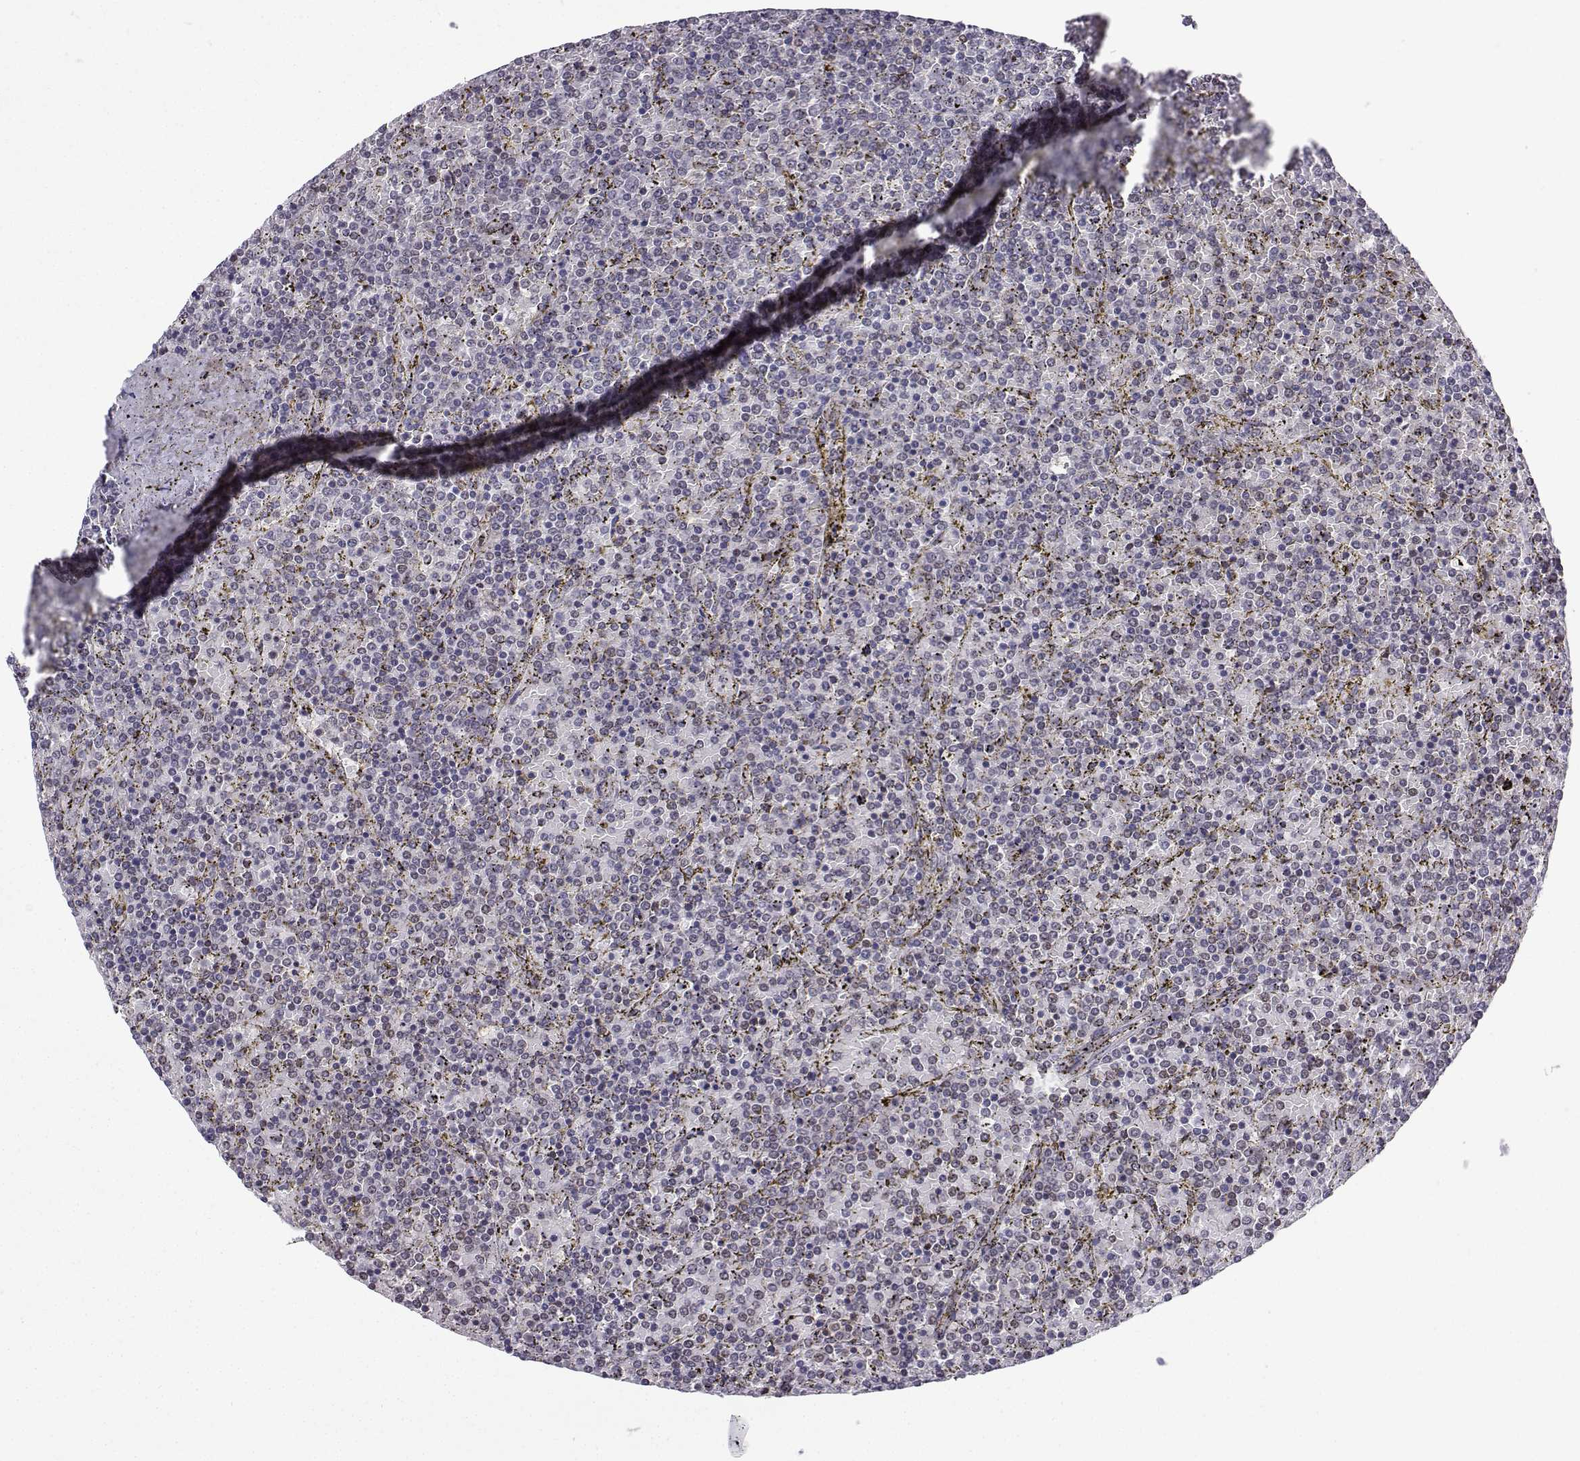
{"staining": {"intensity": "negative", "quantity": "none", "location": "none"}, "tissue": "lymphoma", "cell_type": "Tumor cells", "image_type": "cancer", "snomed": [{"axis": "morphology", "description": "Malignant lymphoma, non-Hodgkin's type, Low grade"}, {"axis": "topography", "description": "Spleen"}], "caption": "Tumor cells are negative for brown protein staining in lymphoma.", "gene": "INCENP", "patient": {"sex": "female", "age": 77}}